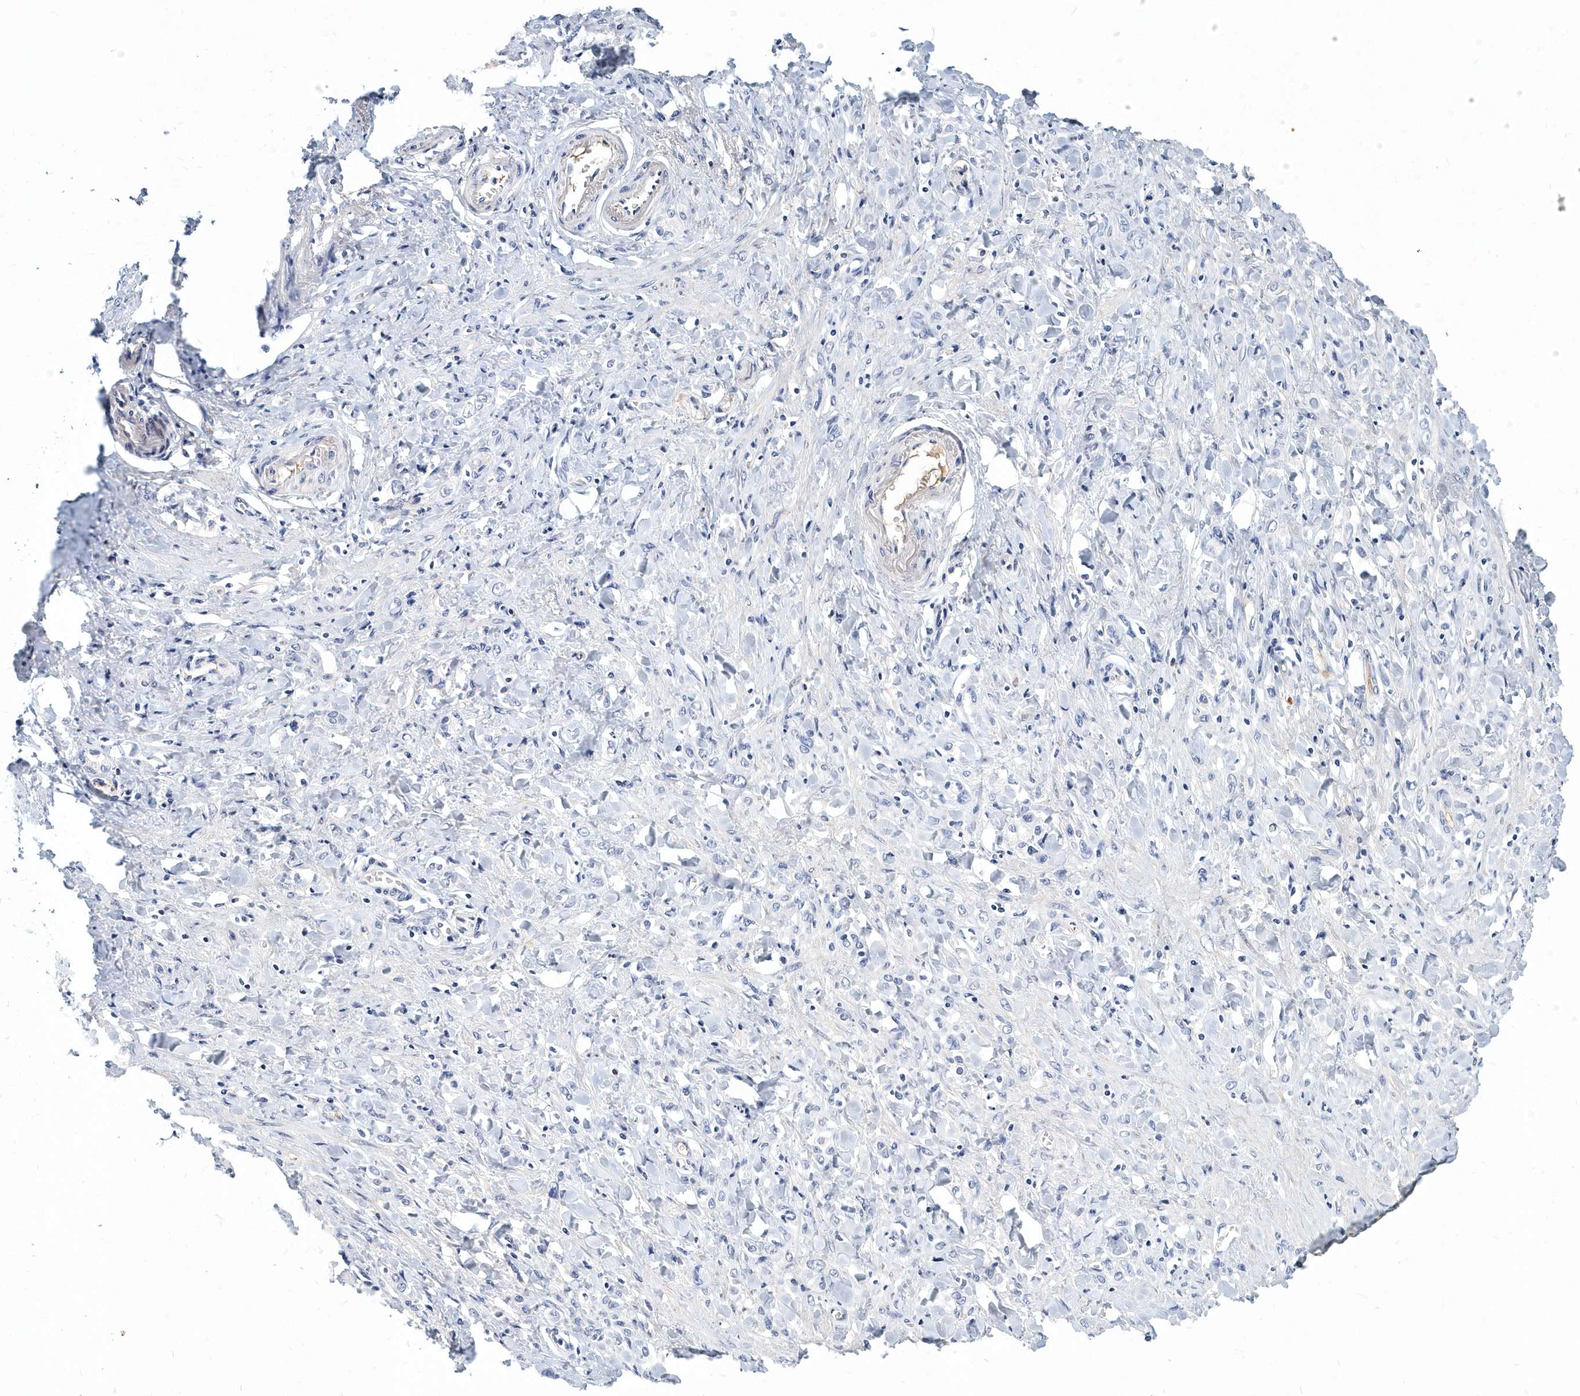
{"staining": {"intensity": "negative", "quantity": "none", "location": "none"}, "tissue": "stomach cancer", "cell_type": "Tumor cells", "image_type": "cancer", "snomed": [{"axis": "morphology", "description": "Normal tissue, NOS"}, {"axis": "morphology", "description": "Adenocarcinoma, NOS"}, {"axis": "topography", "description": "Stomach"}], "caption": "Immunohistochemistry (IHC) of human stomach adenocarcinoma demonstrates no staining in tumor cells.", "gene": "ITGA2B", "patient": {"sex": "male", "age": 82}}